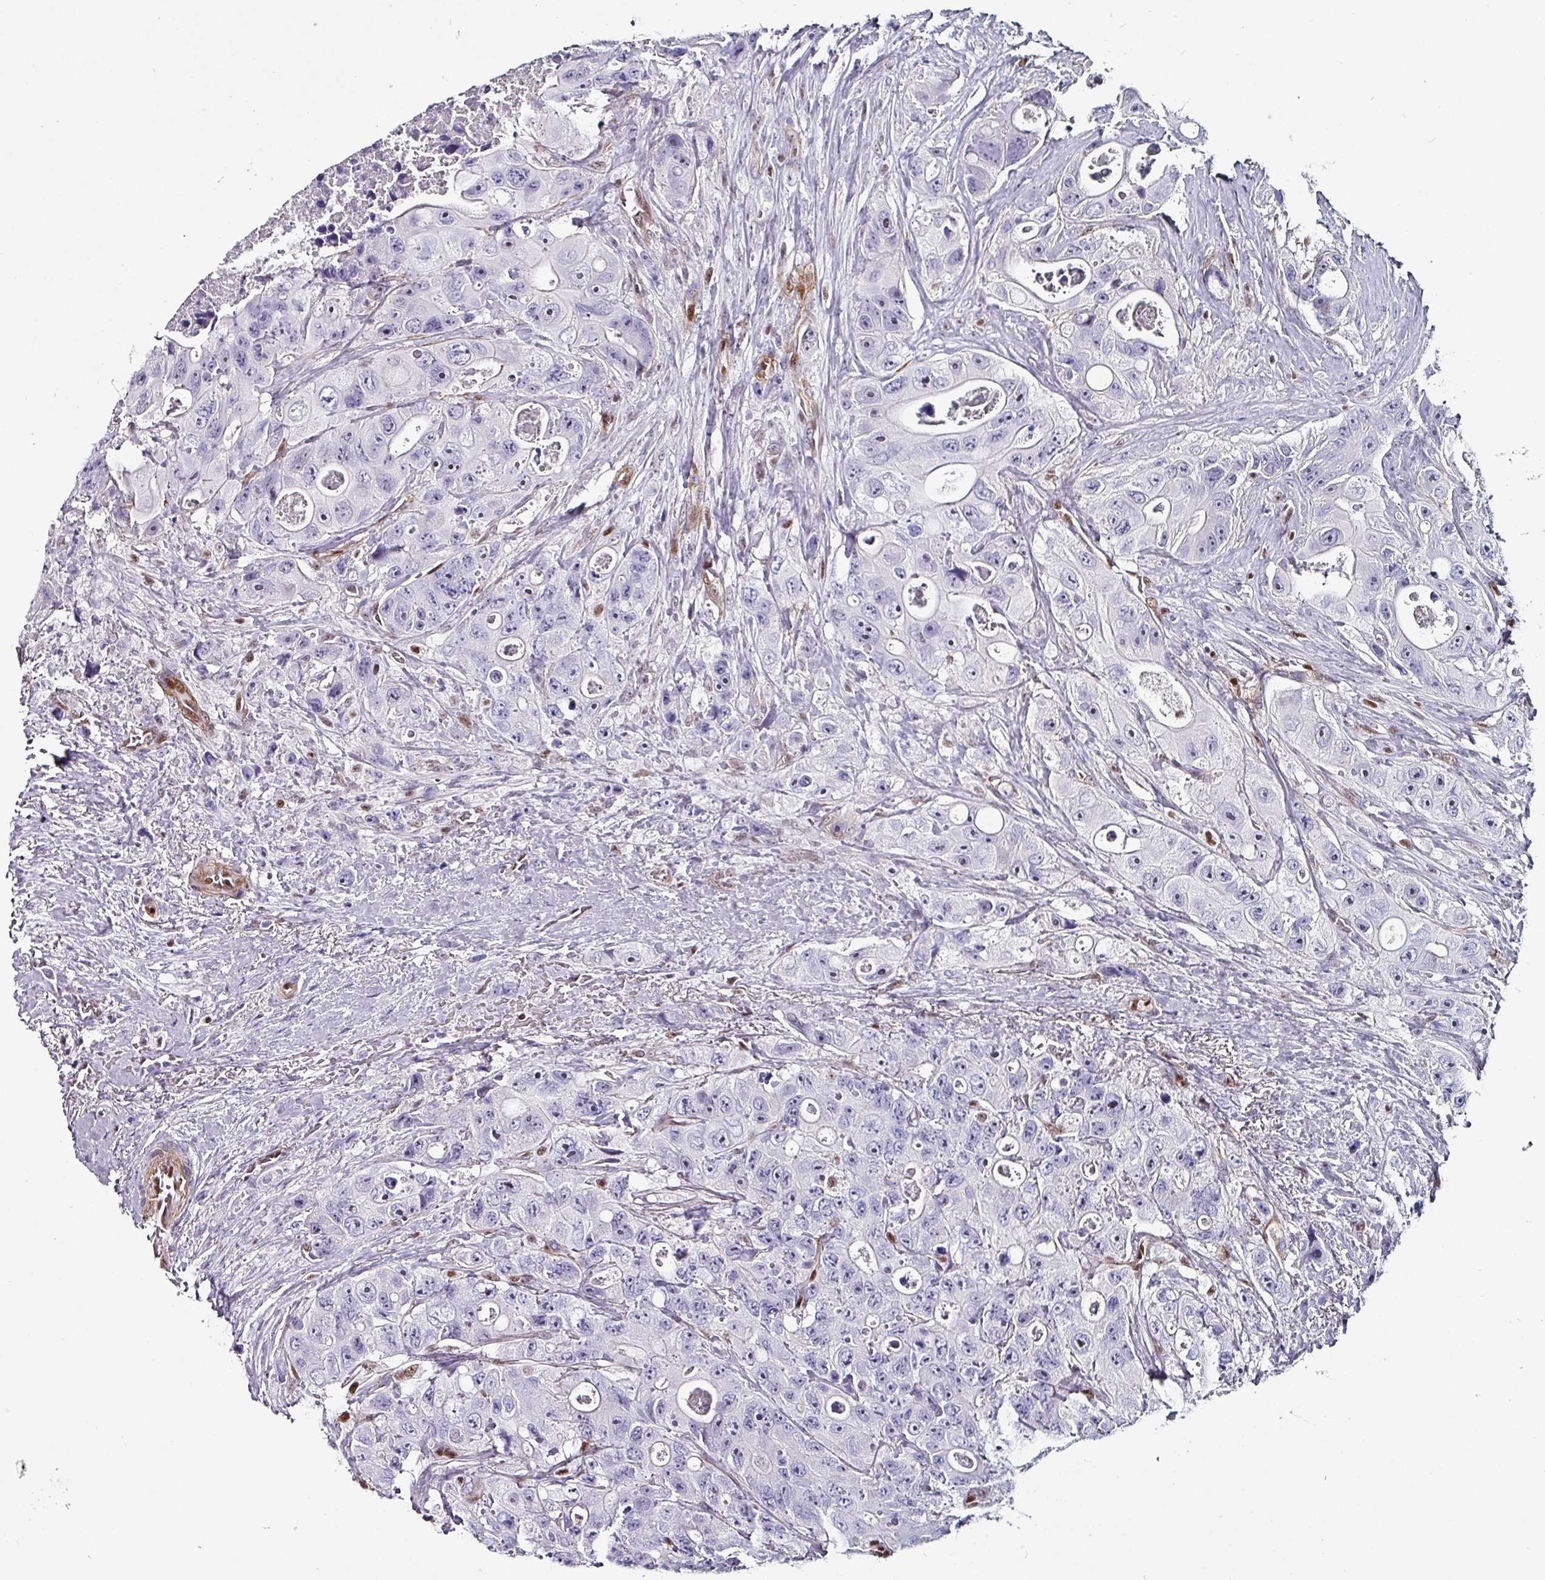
{"staining": {"intensity": "negative", "quantity": "none", "location": "none"}, "tissue": "colorectal cancer", "cell_type": "Tumor cells", "image_type": "cancer", "snomed": [{"axis": "morphology", "description": "Adenocarcinoma, NOS"}, {"axis": "topography", "description": "Colon"}], "caption": "The photomicrograph reveals no staining of tumor cells in colorectal cancer (adenocarcinoma). (Immunohistochemistry, brightfield microscopy, high magnification).", "gene": "ZNF816-ZNF321P", "patient": {"sex": "female", "age": 46}}